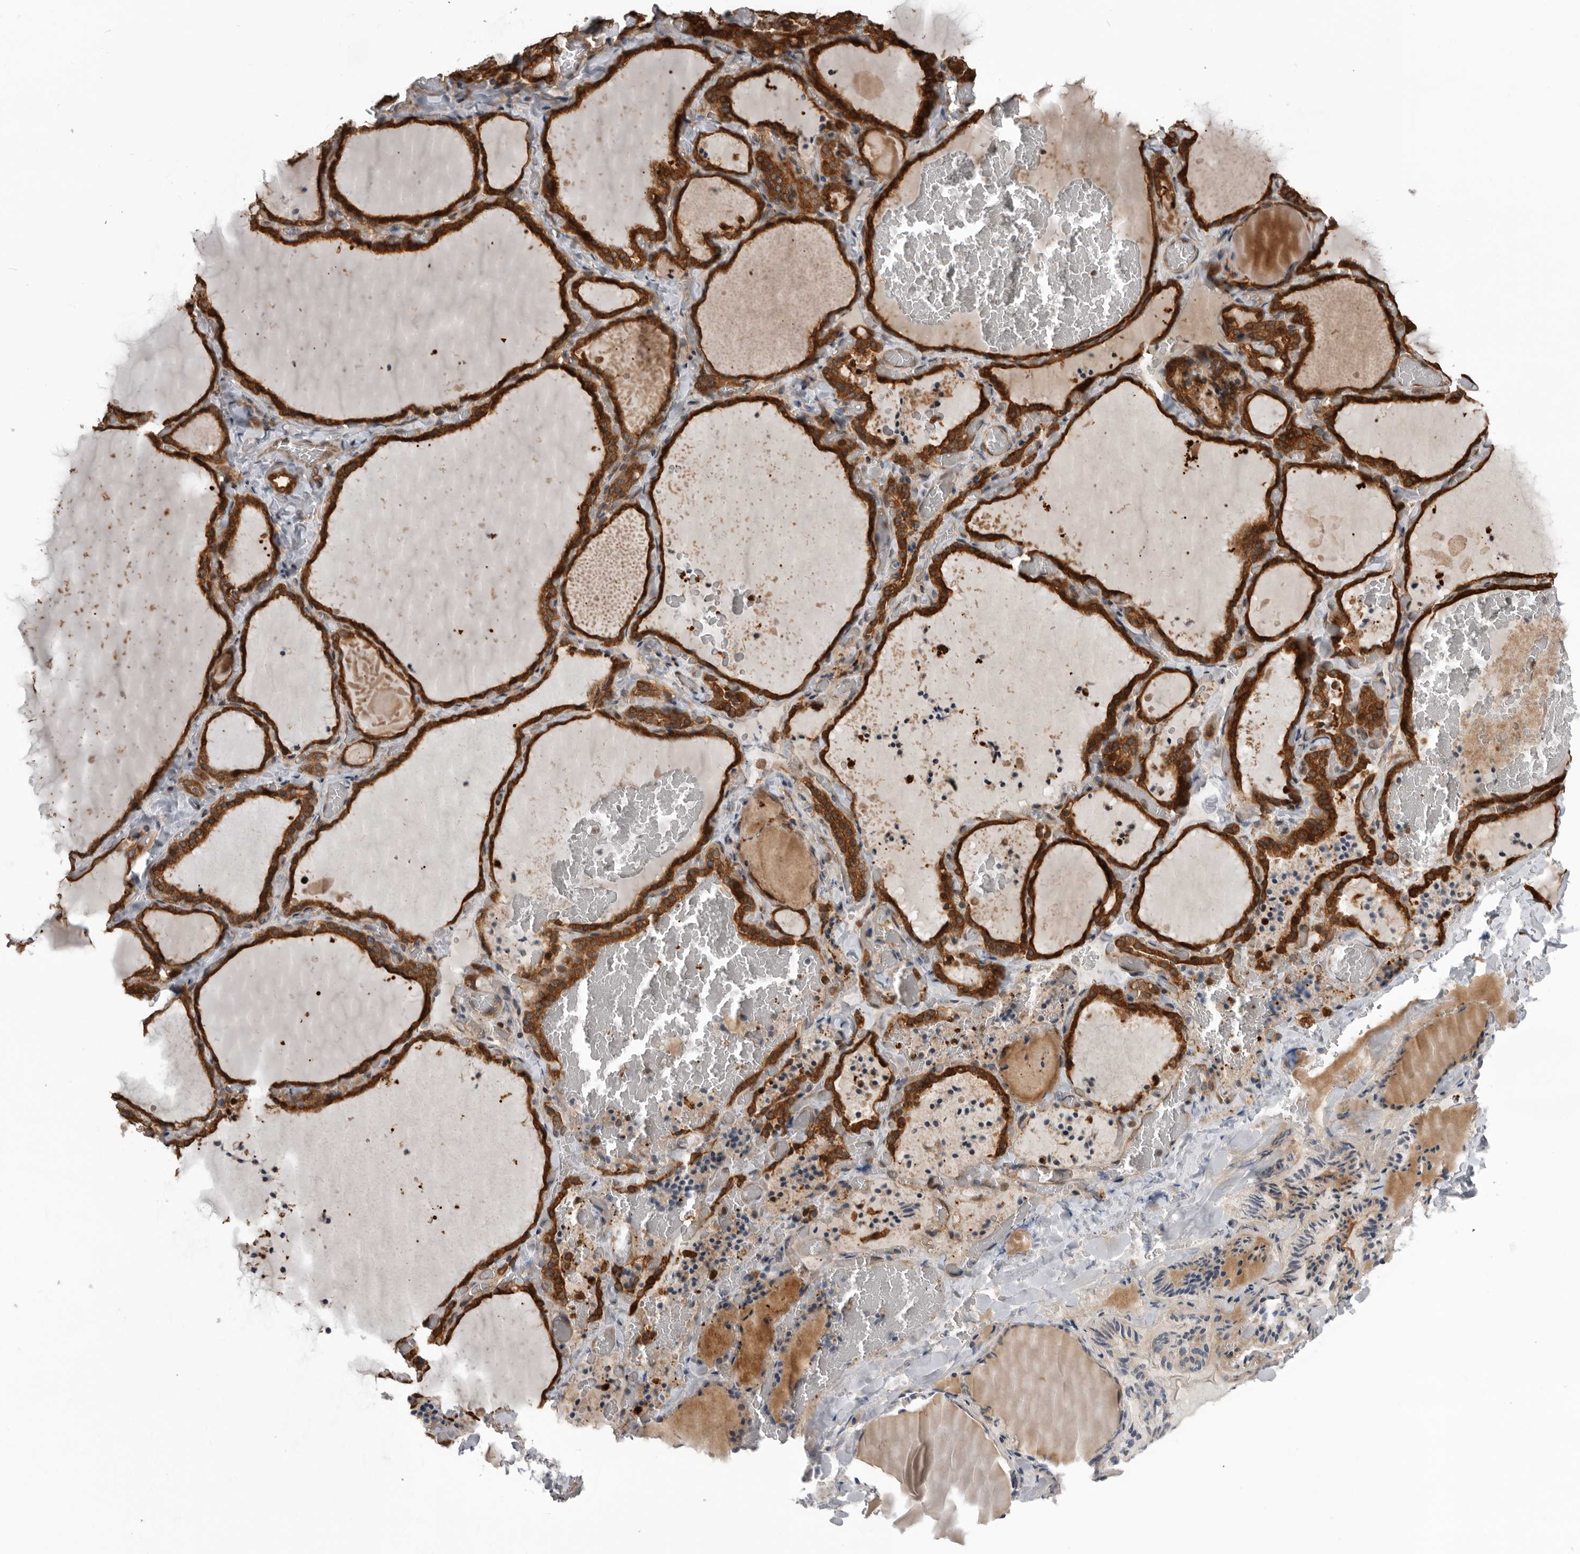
{"staining": {"intensity": "strong", "quantity": ">75%", "location": "cytoplasmic/membranous"}, "tissue": "thyroid gland", "cell_type": "Glandular cells", "image_type": "normal", "snomed": [{"axis": "morphology", "description": "Normal tissue, NOS"}, {"axis": "topography", "description": "Thyroid gland"}], "caption": "Thyroid gland stained with DAB (3,3'-diaminobenzidine) immunohistochemistry exhibits high levels of strong cytoplasmic/membranous positivity in about >75% of glandular cells.", "gene": "RAB3GAP2", "patient": {"sex": "female", "age": 22}}